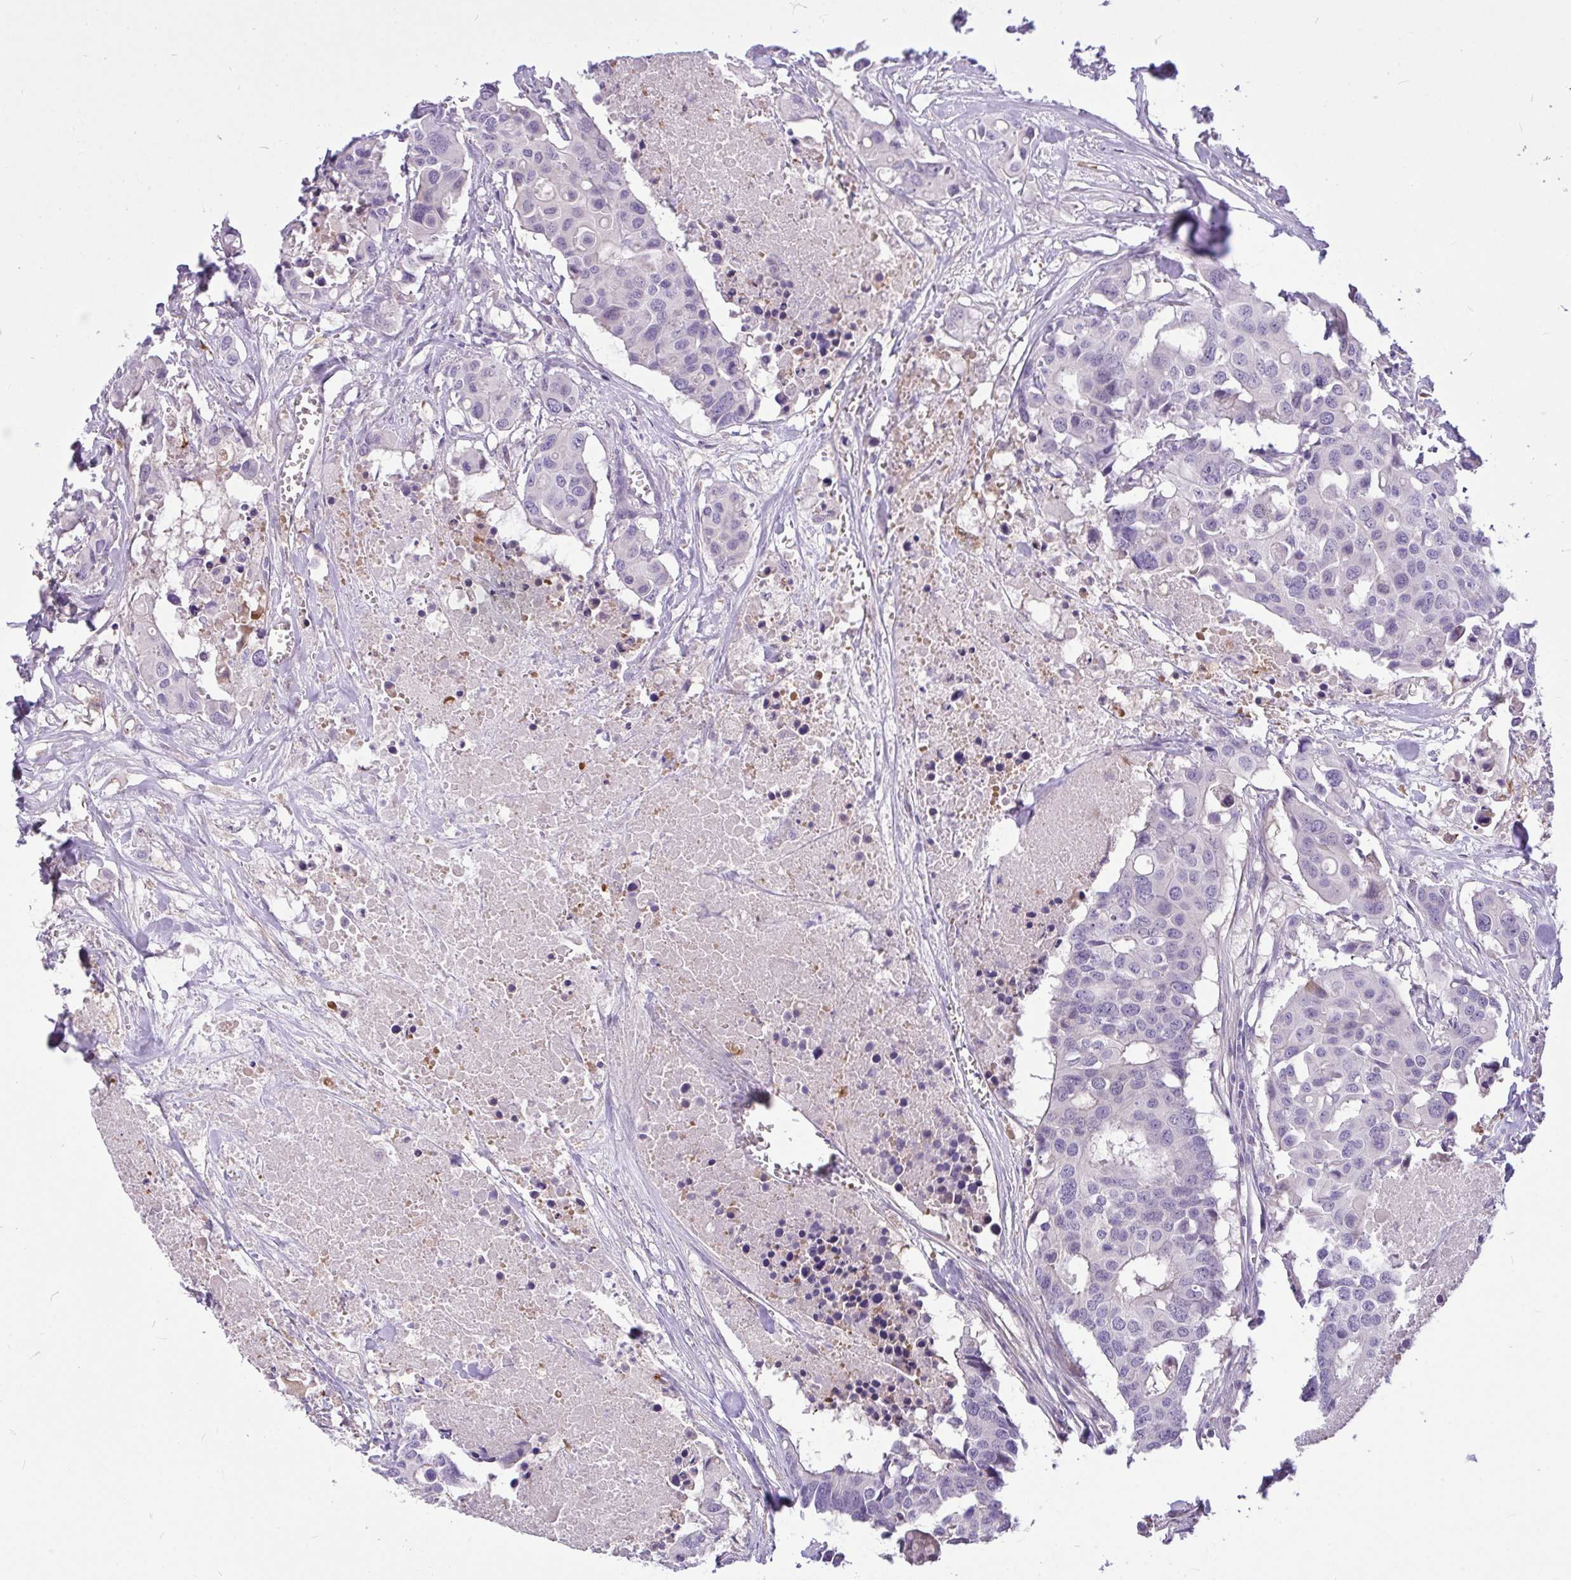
{"staining": {"intensity": "negative", "quantity": "none", "location": "none"}, "tissue": "colorectal cancer", "cell_type": "Tumor cells", "image_type": "cancer", "snomed": [{"axis": "morphology", "description": "Adenocarcinoma, NOS"}, {"axis": "topography", "description": "Colon"}], "caption": "A high-resolution histopathology image shows immunohistochemistry staining of colorectal cancer, which exhibits no significant expression in tumor cells.", "gene": "MOCS1", "patient": {"sex": "male", "age": 77}}